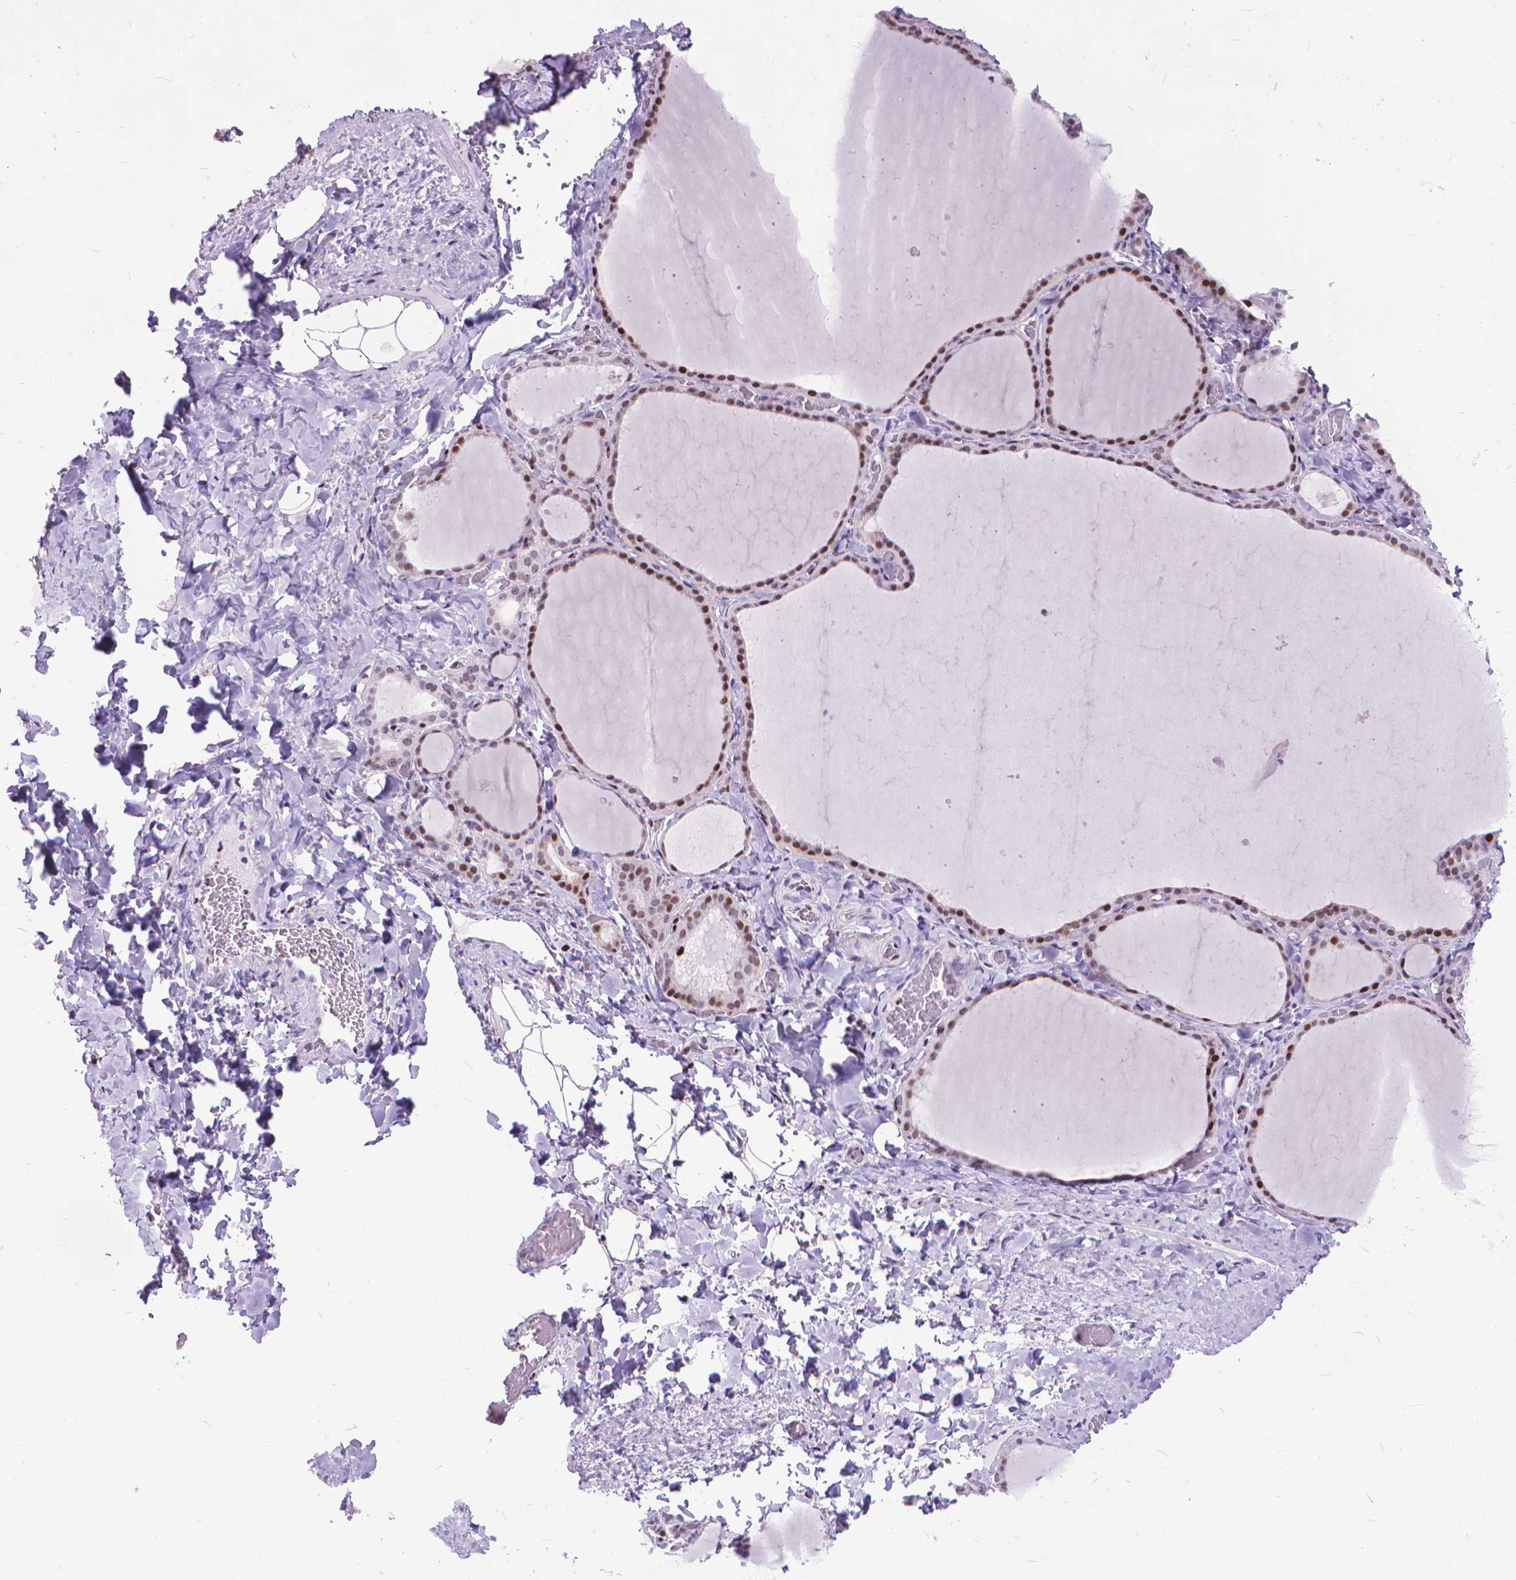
{"staining": {"intensity": "strong", "quantity": "25%-75%", "location": "nuclear"}, "tissue": "thyroid gland", "cell_type": "Glandular cells", "image_type": "normal", "snomed": [{"axis": "morphology", "description": "Normal tissue, NOS"}, {"axis": "topography", "description": "Thyroid gland"}], "caption": "IHC (DAB) staining of normal human thyroid gland demonstrates strong nuclear protein positivity in approximately 25%-75% of glandular cells.", "gene": "POLE4", "patient": {"sex": "female", "age": 22}}